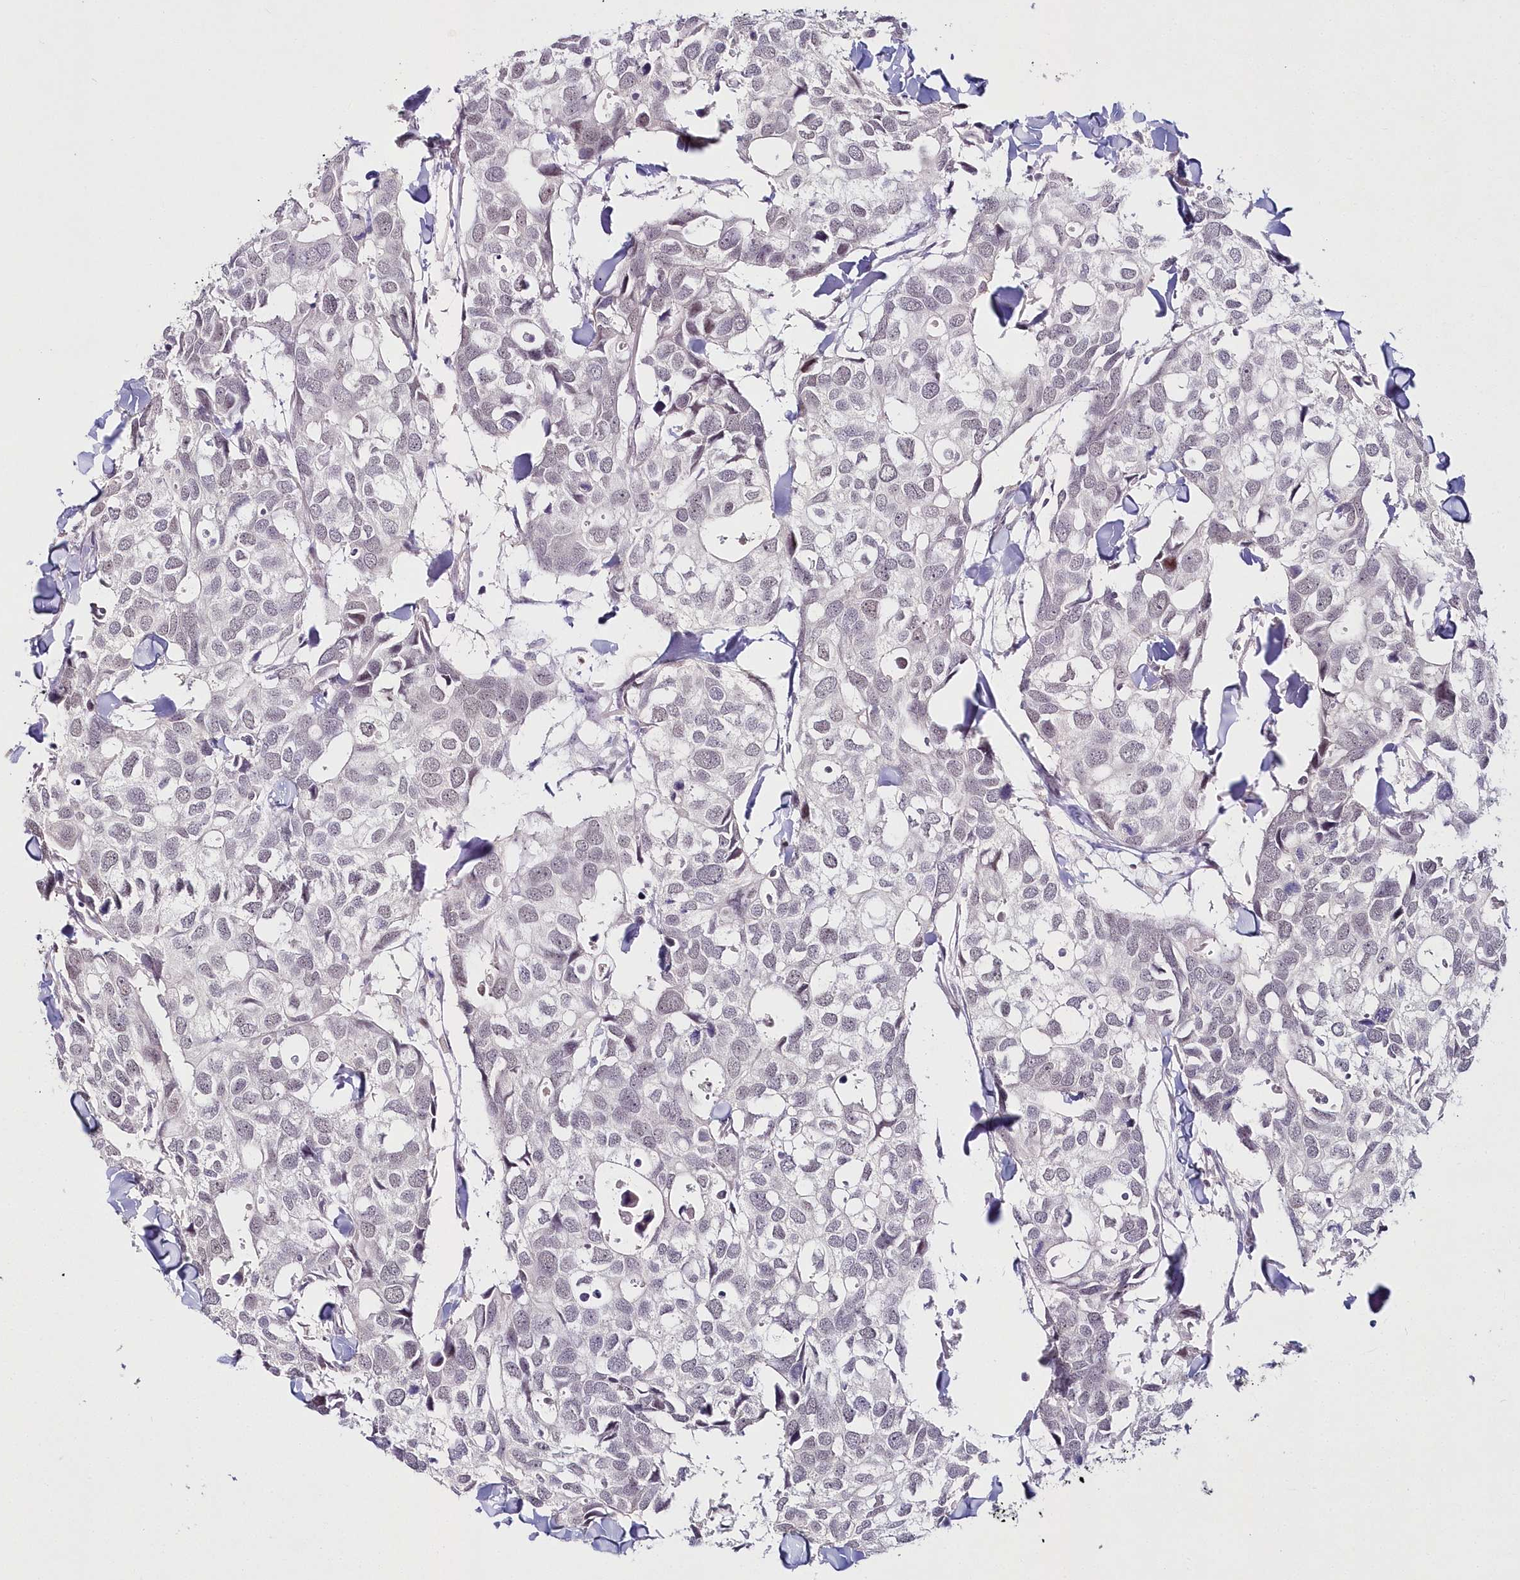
{"staining": {"intensity": "weak", "quantity": "<25%", "location": "nuclear"}, "tissue": "breast cancer", "cell_type": "Tumor cells", "image_type": "cancer", "snomed": [{"axis": "morphology", "description": "Duct carcinoma"}, {"axis": "topography", "description": "Breast"}], "caption": "Tumor cells are negative for brown protein staining in breast cancer (infiltrating ductal carcinoma).", "gene": "HYCC2", "patient": {"sex": "female", "age": 83}}